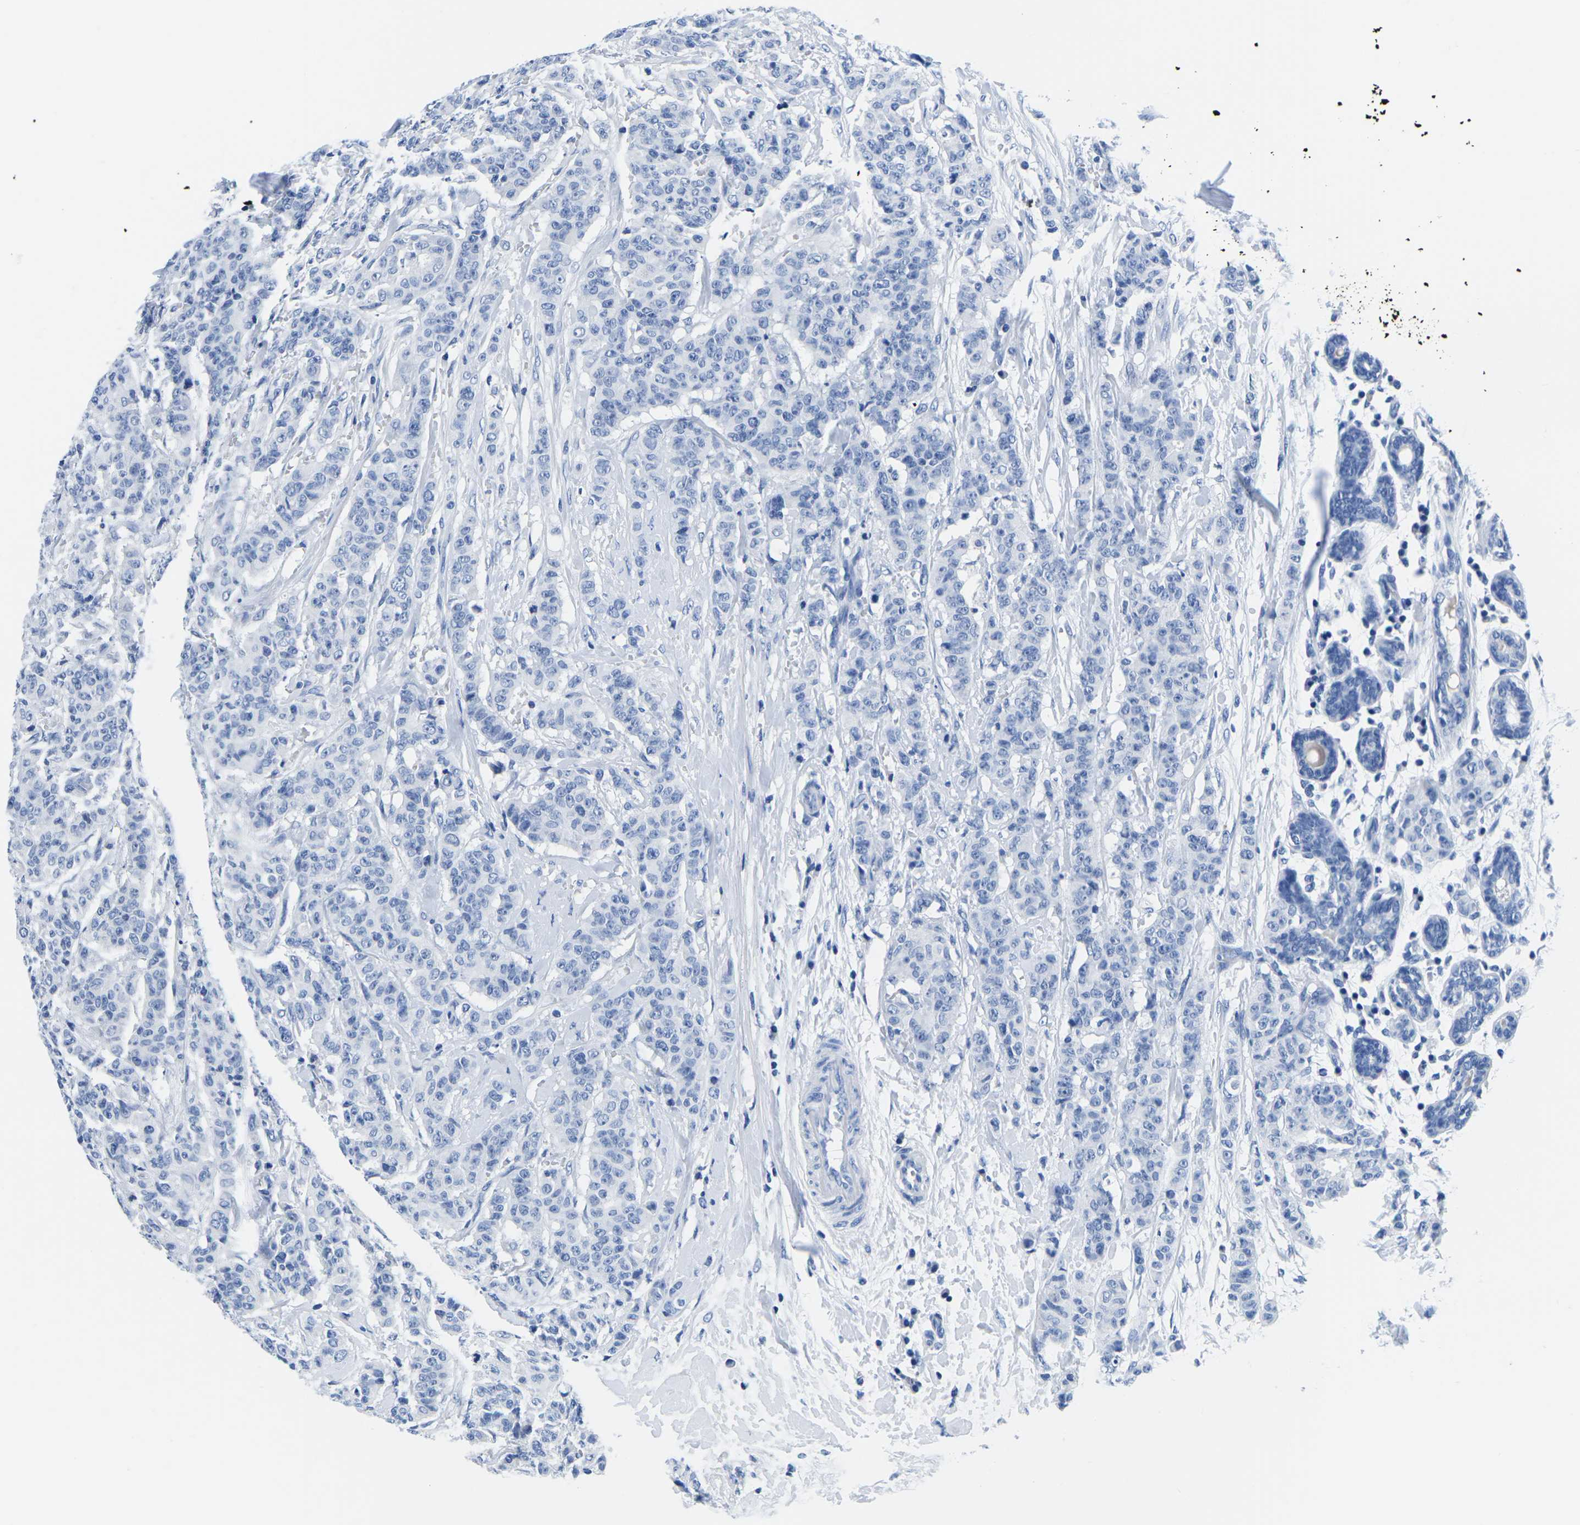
{"staining": {"intensity": "negative", "quantity": "none", "location": "none"}, "tissue": "breast cancer", "cell_type": "Tumor cells", "image_type": "cancer", "snomed": [{"axis": "morphology", "description": "Normal tissue, NOS"}, {"axis": "morphology", "description": "Duct carcinoma"}, {"axis": "topography", "description": "Breast"}], "caption": "This image is of breast intraductal carcinoma stained with immunohistochemistry to label a protein in brown with the nuclei are counter-stained blue. There is no positivity in tumor cells.", "gene": "CYP1A2", "patient": {"sex": "female", "age": 40}}